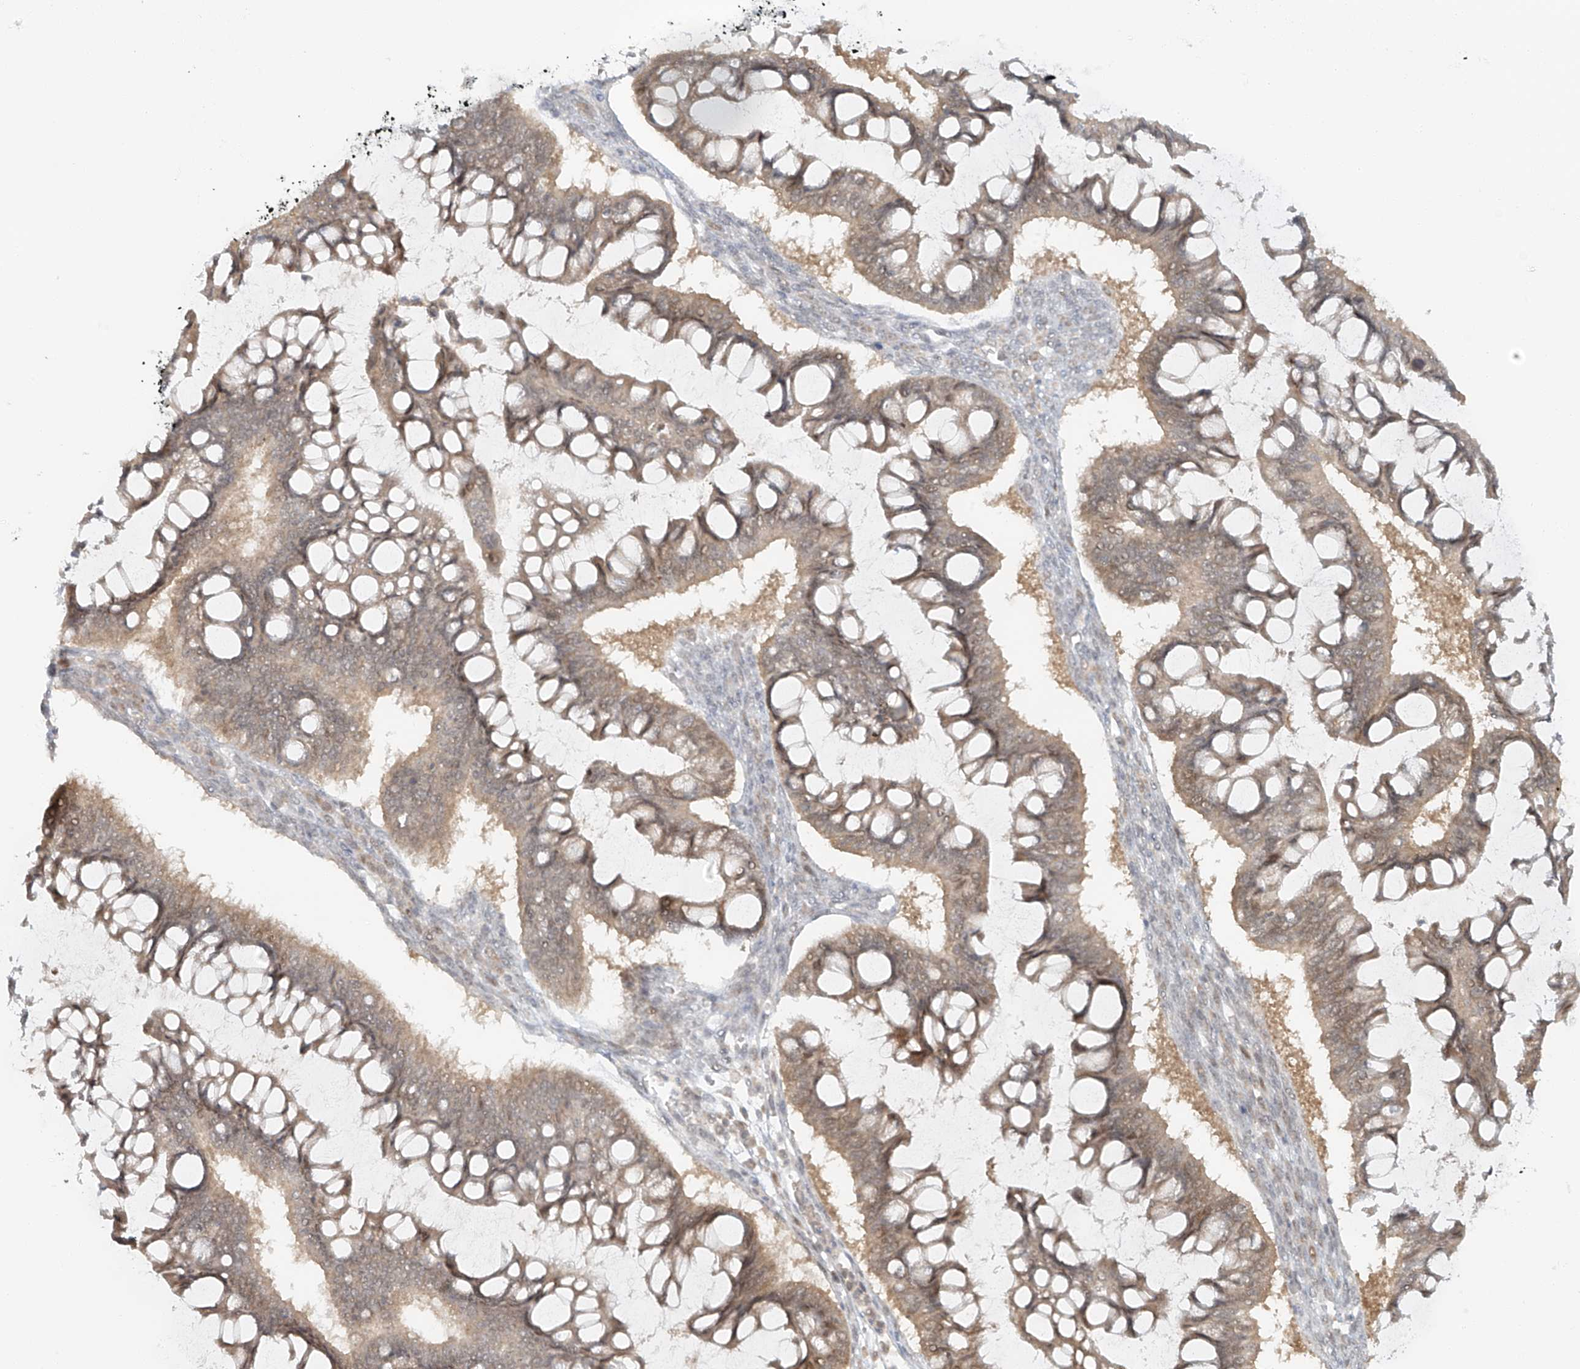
{"staining": {"intensity": "weak", "quantity": ">75%", "location": "cytoplasmic/membranous,nuclear"}, "tissue": "ovarian cancer", "cell_type": "Tumor cells", "image_type": "cancer", "snomed": [{"axis": "morphology", "description": "Cystadenocarcinoma, mucinous, NOS"}, {"axis": "topography", "description": "Ovary"}], "caption": "A micrograph of ovarian cancer stained for a protein exhibits weak cytoplasmic/membranous and nuclear brown staining in tumor cells.", "gene": "MIPEP", "patient": {"sex": "female", "age": 73}}